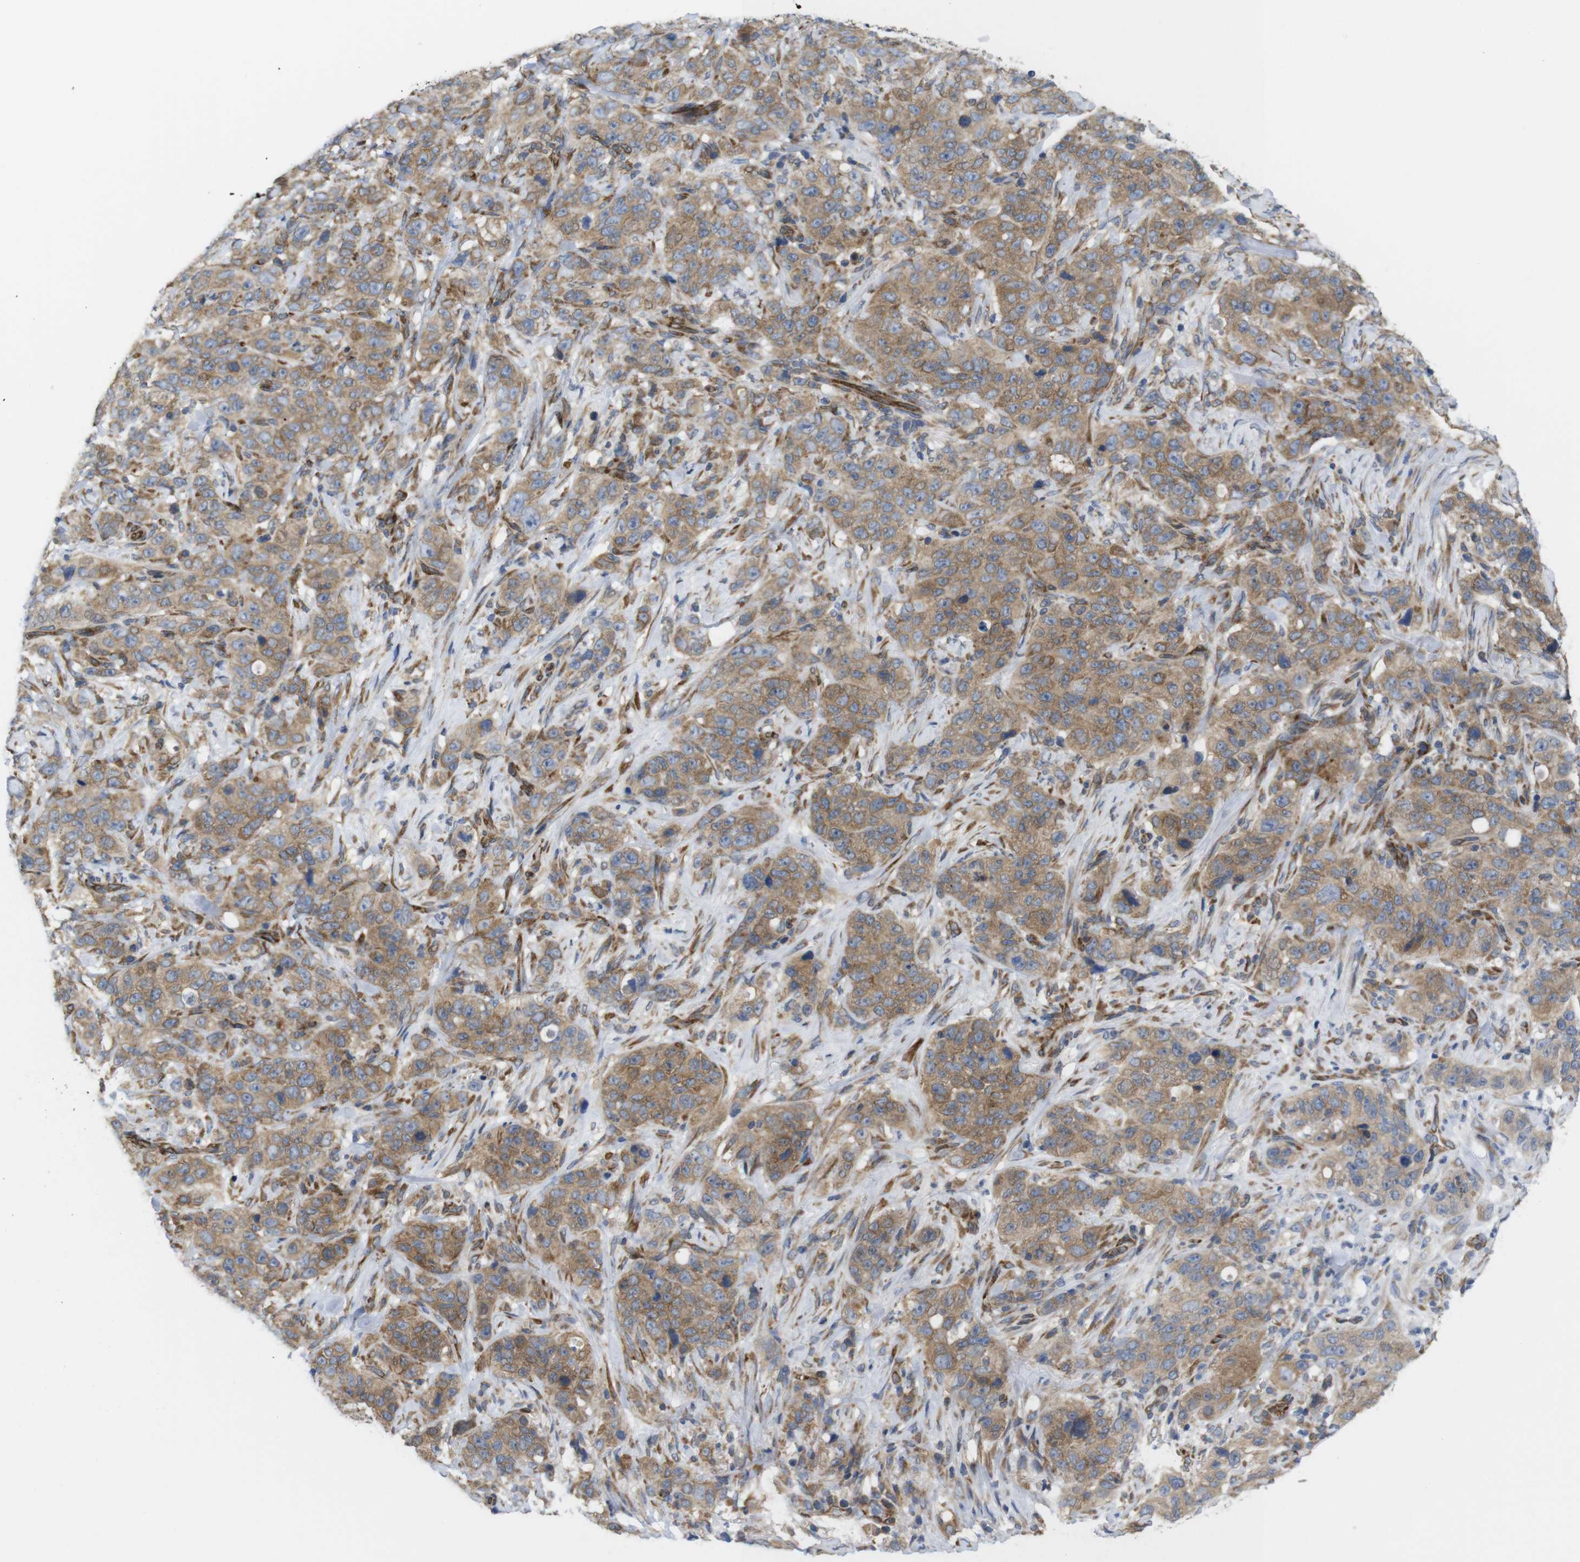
{"staining": {"intensity": "moderate", "quantity": ">75%", "location": "cytoplasmic/membranous"}, "tissue": "stomach cancer", "cell_type": "Tumor cells", "image_type": "cancer", "snomed": [{"axis": "morphology", "description": "Adenocarcinoma, NOS"}, {"axis": "topography", "description": "Stomach"}], "caption": "Stomach cancer was stained to show a protein in brown. There is medium levels of moderate cytoplasmic/membranous staining in approximately >75% of tumor cells. (Stains: DAB in brown, nuclei in blue, Microscopy: brightfield microscopy at high magnification).", "gene": "PCNX2", "patient": {"sex": "male", "age": 48}}